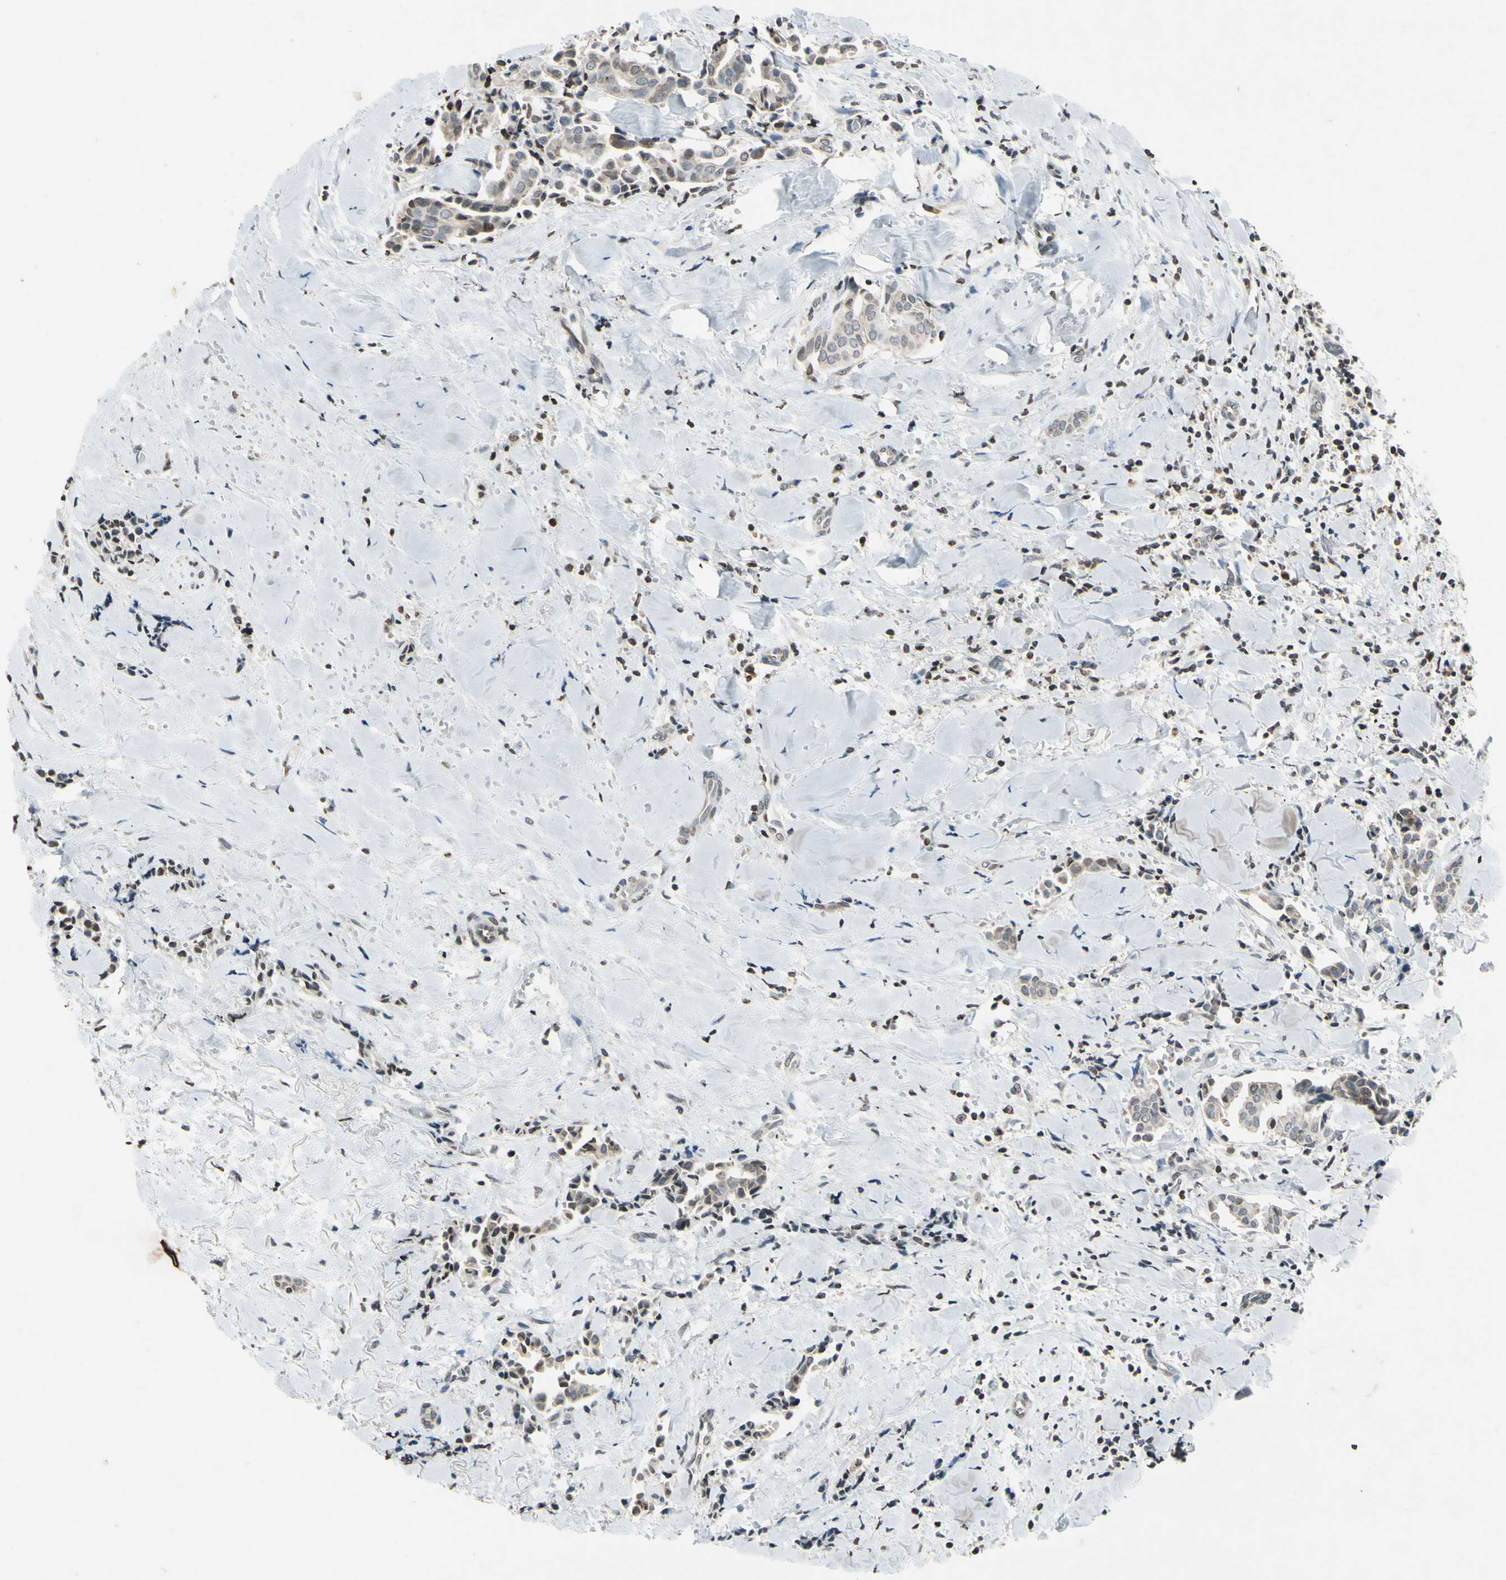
{"staining": {"intensity": "weak", "quantity": ">75%", "location": "cytoplasmic/membranous"}, "tissue": "head and neck cancer", "cell_type": "Tumor cells", "image_type": "cancer", "snomed": [{"axis": "morphology", "description": "Adenocarcinoma, NOS"}, {"axis": "topography", "description": "Salivary gland"}, {"axis": "topography", "description": "Head-Neck"}], "caption": "Head and neck adenocarcinoma stained with a brown dye exhibits weak cytoplasmic/membranous positive positivity in about >75% of tumor cells.", "gene": "CLDN11", "patient": {"sex": "female", "age": 59}}